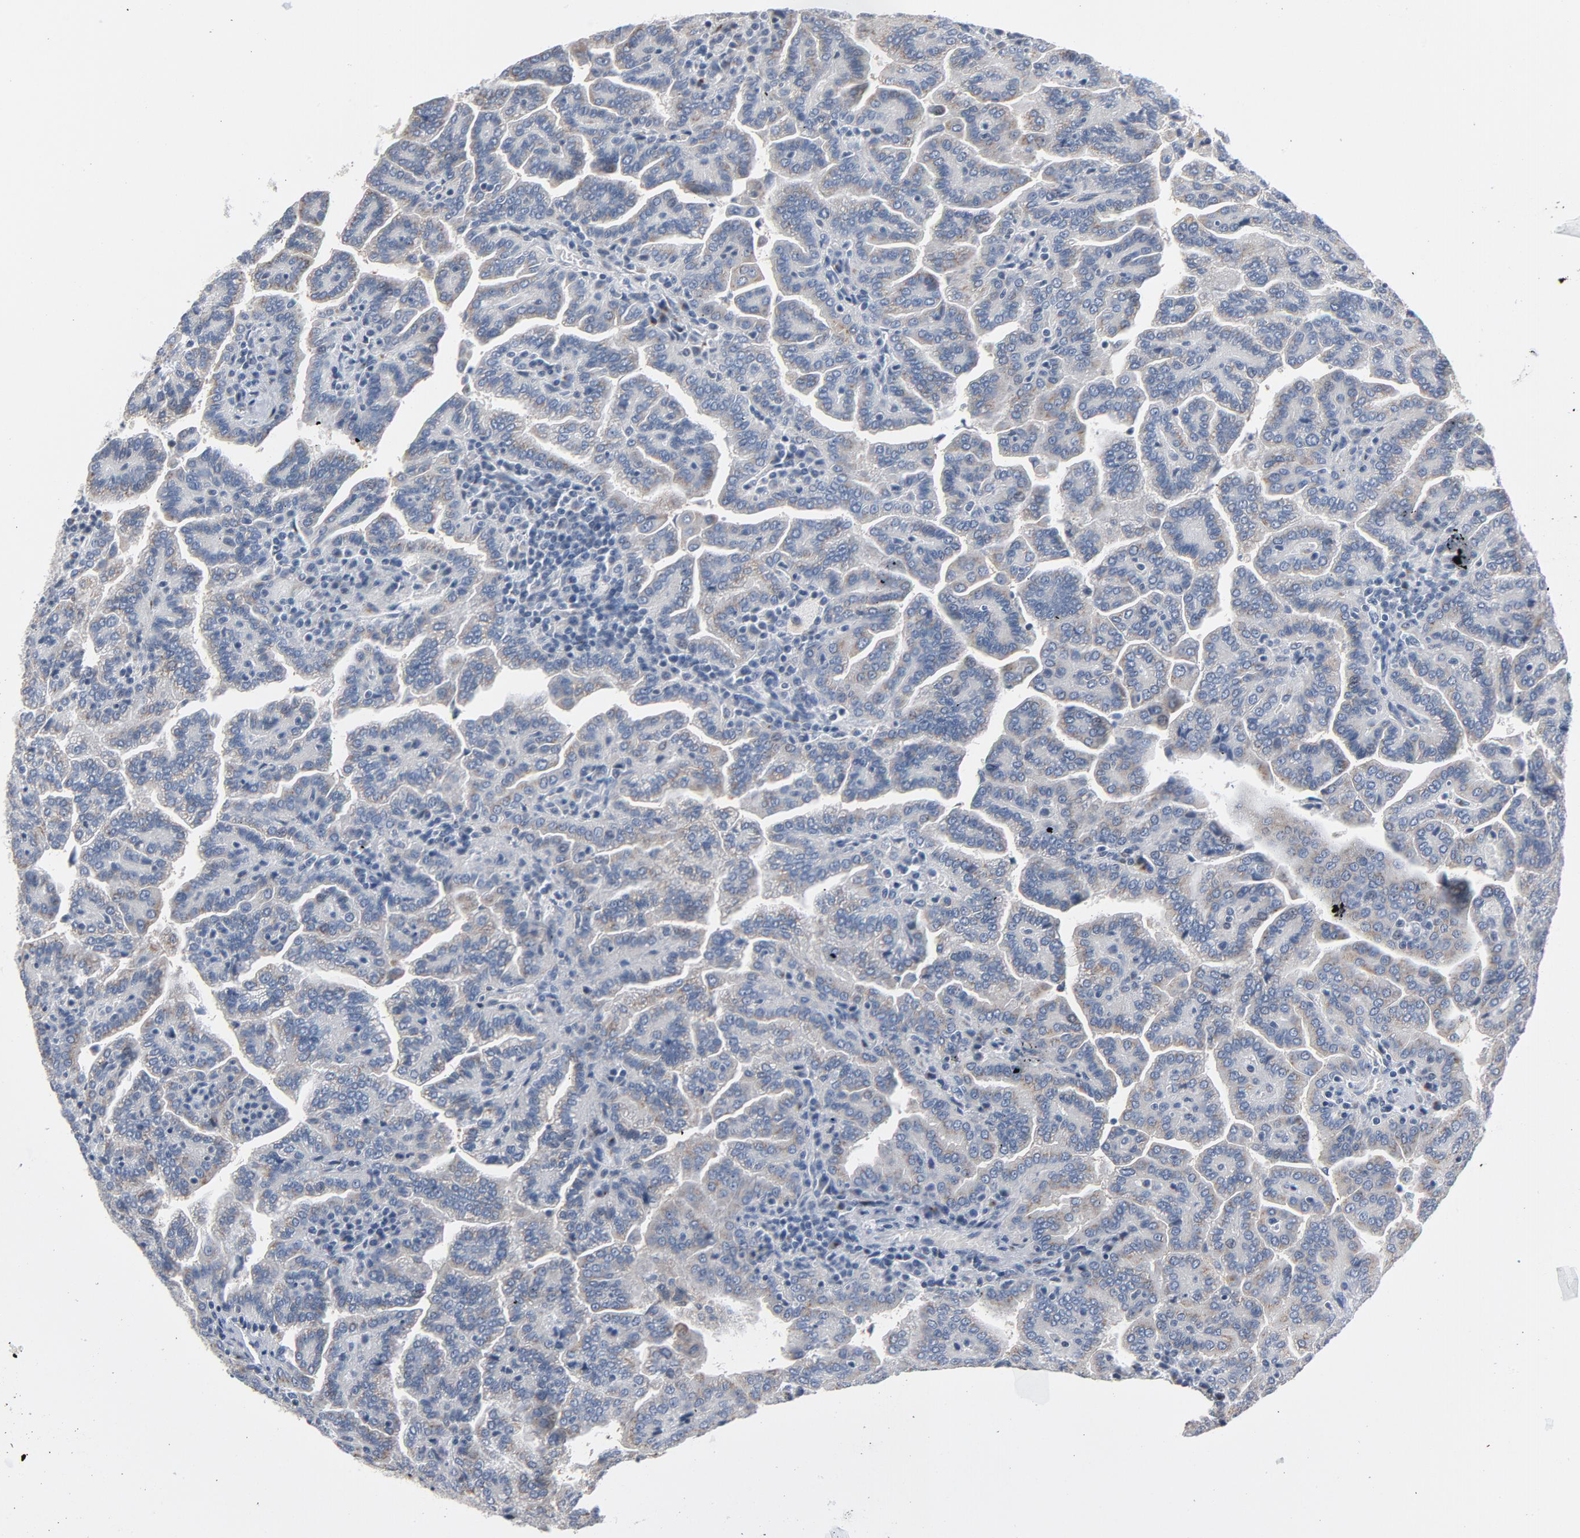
{"staining": {"intensity": "moderate", "quantity": "25%-75%", "location": "cytoplasmic/membranous"}, "tissue": "renal cancer", "cell_type": "Tumor cells", "image_type": "cancer", "snomed": [{"axis": "morphology", "description": "Adenocarcinoma, NOS"}, {"axis": "topography", "description": "Kidney"}], "caption": "Moderate cytoplasmic/membranous protein positivity is seen in about 25%-75% of tumor cells in renal cancer (adenocarcinoma). The protein is stained brown, and the nuclei are stained in blue (DAB (3,3'-diaminobenzidine) IHC with brightfield microscopy, high magnification).", "gene": "YIPF6", "patient": {"sex": "male", "age": 61}}